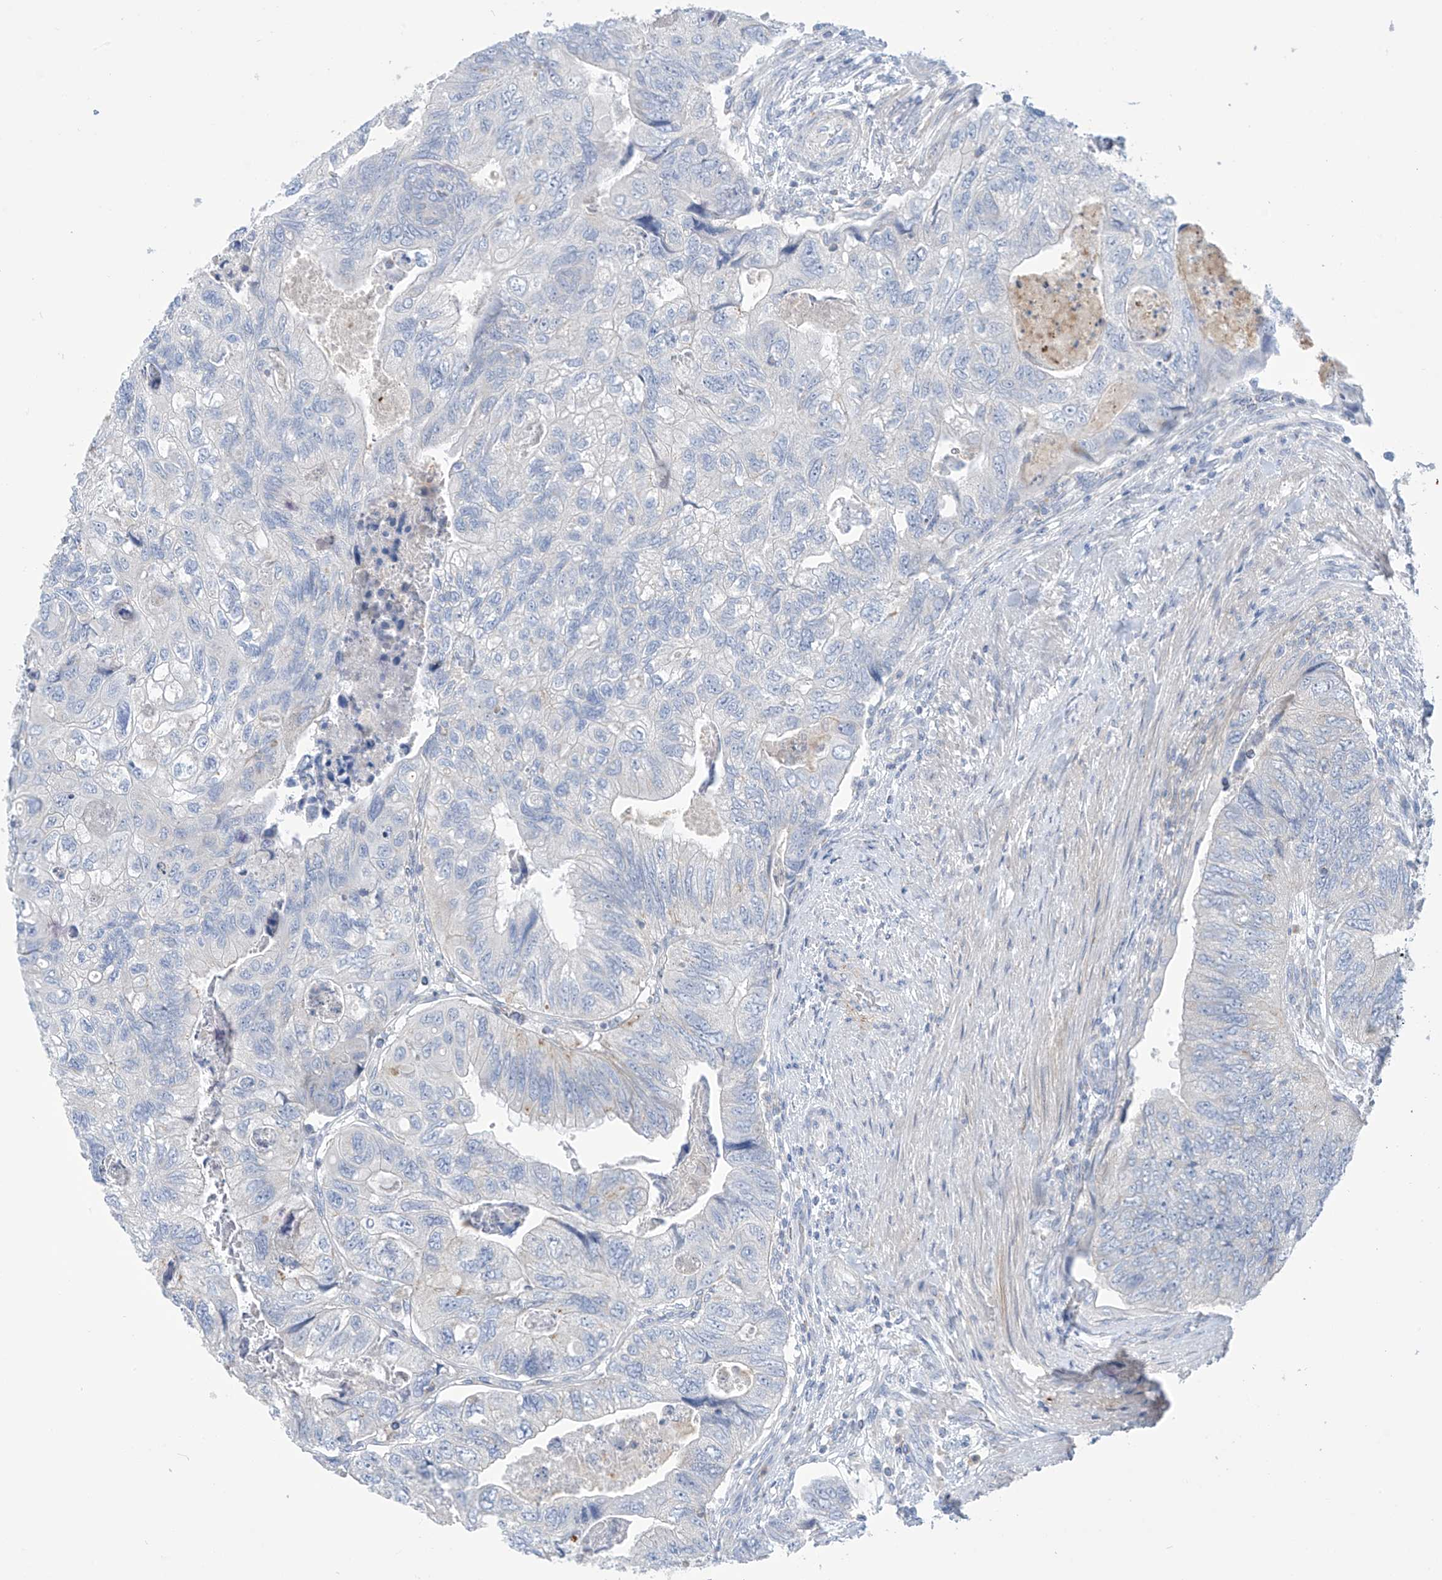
{"staining": {"intensity": "negative", "quantity": "none", "location": "none"}, "tissue": "colorectal cancer", "cell_type": "Tumor cells", "image_type": "cancer", "snomed": [{"axis": "morphology", "description": "Adenocarcinoma, NOS"}, {"axis": "topography", "description": "Rectum"}], "caption": "Image shows no significant protein positivity in tumor cells of adenocarcinoma (colorectal).", "gene": "FABP2", "patient": {"sex": "male", "age": 63}}